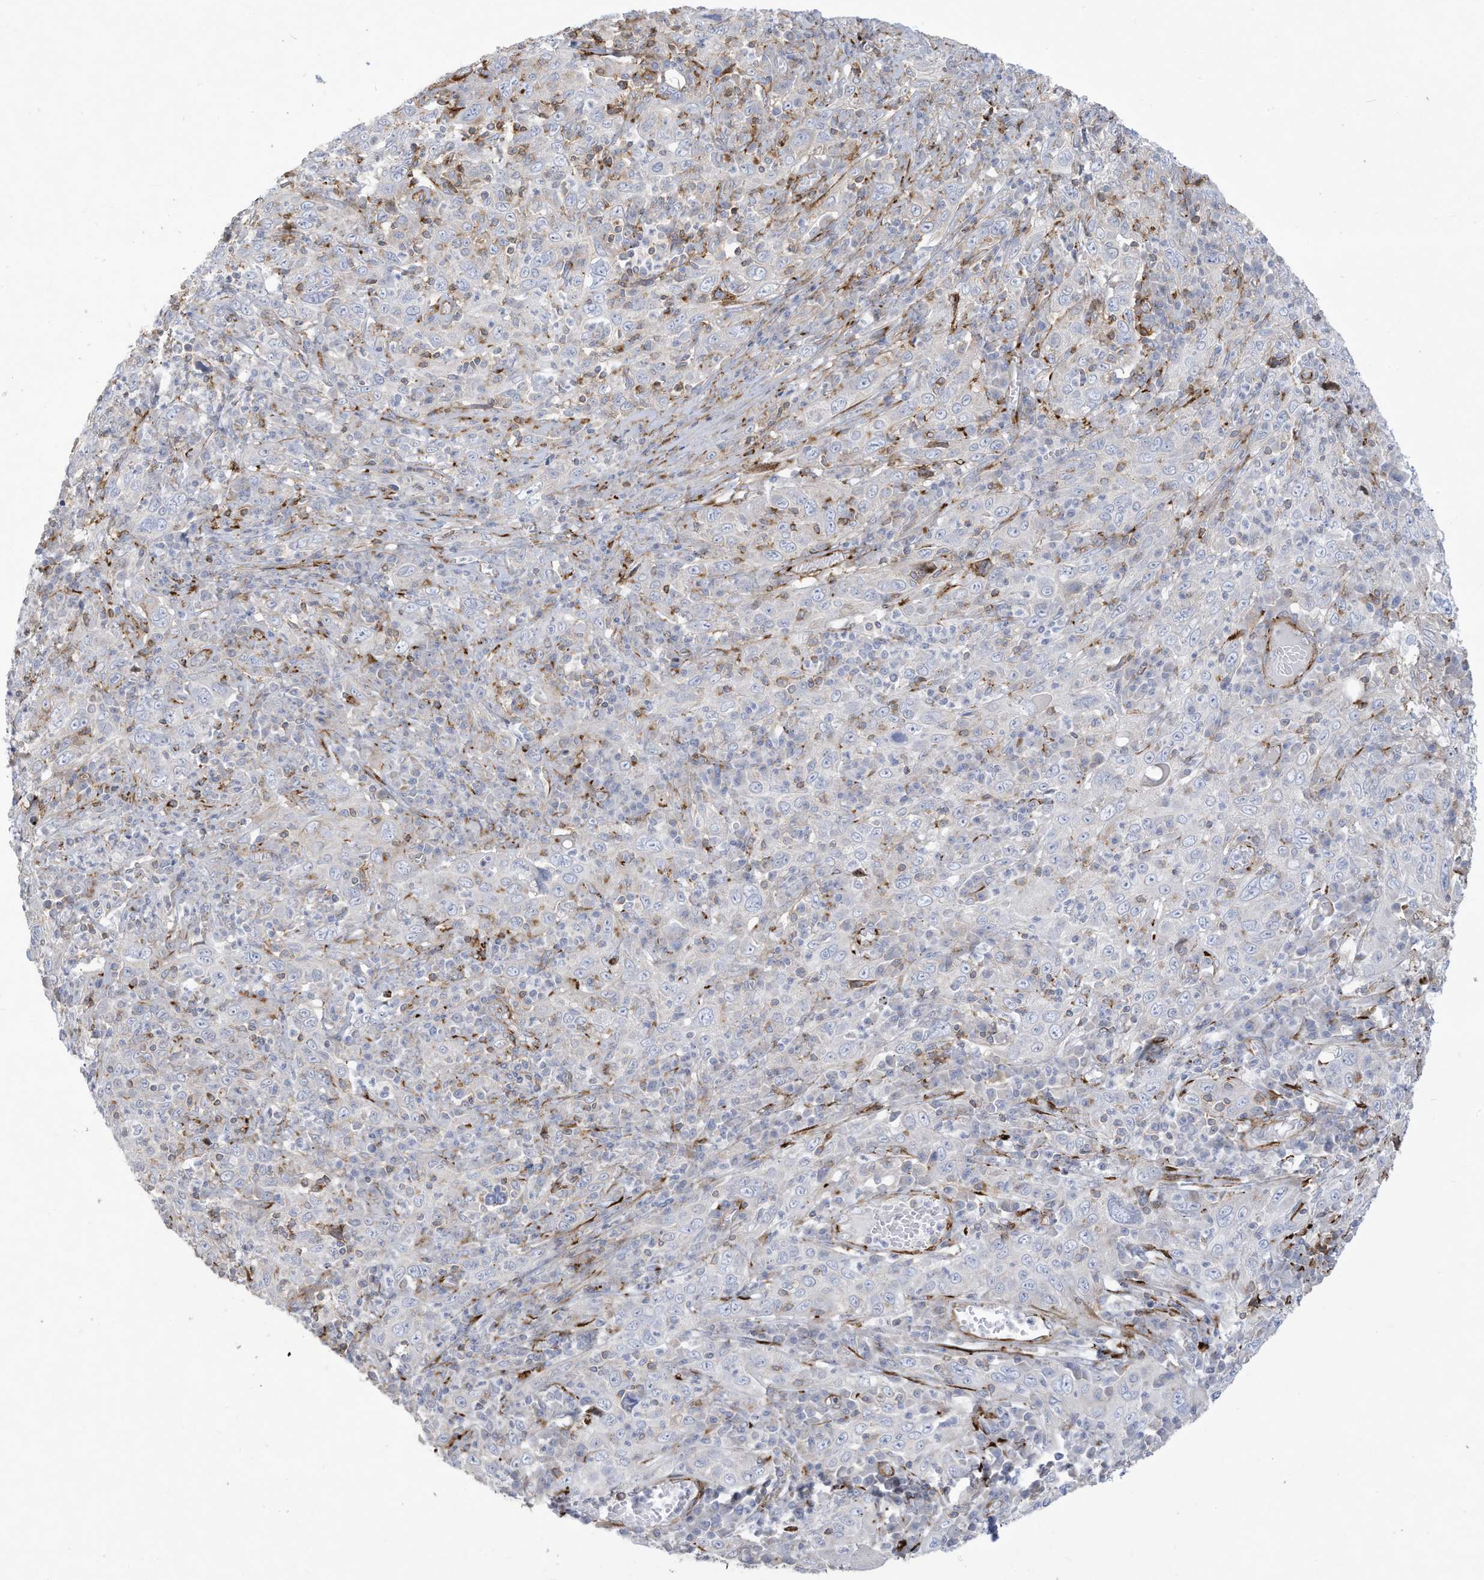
{"staining": {"intensity": "negative", "quantity": "none", "location": "none"}, "tissue": "cervical cancer", "cell_type": "Tumor cells", "image_type": "cancer", "snomed": [{"axis": "morphology", "description": "Squamous cell carcinoma, NOS"}, {"axis": "topography", "description": "Cervix"}], "caption": "Human cervical cancer (squamous cell carcinoma) stained for a protein using IHC reveals no positivity in tumor cells.", "gene": "THNSL2", "patient": {"sex": "female", "age": 46}}